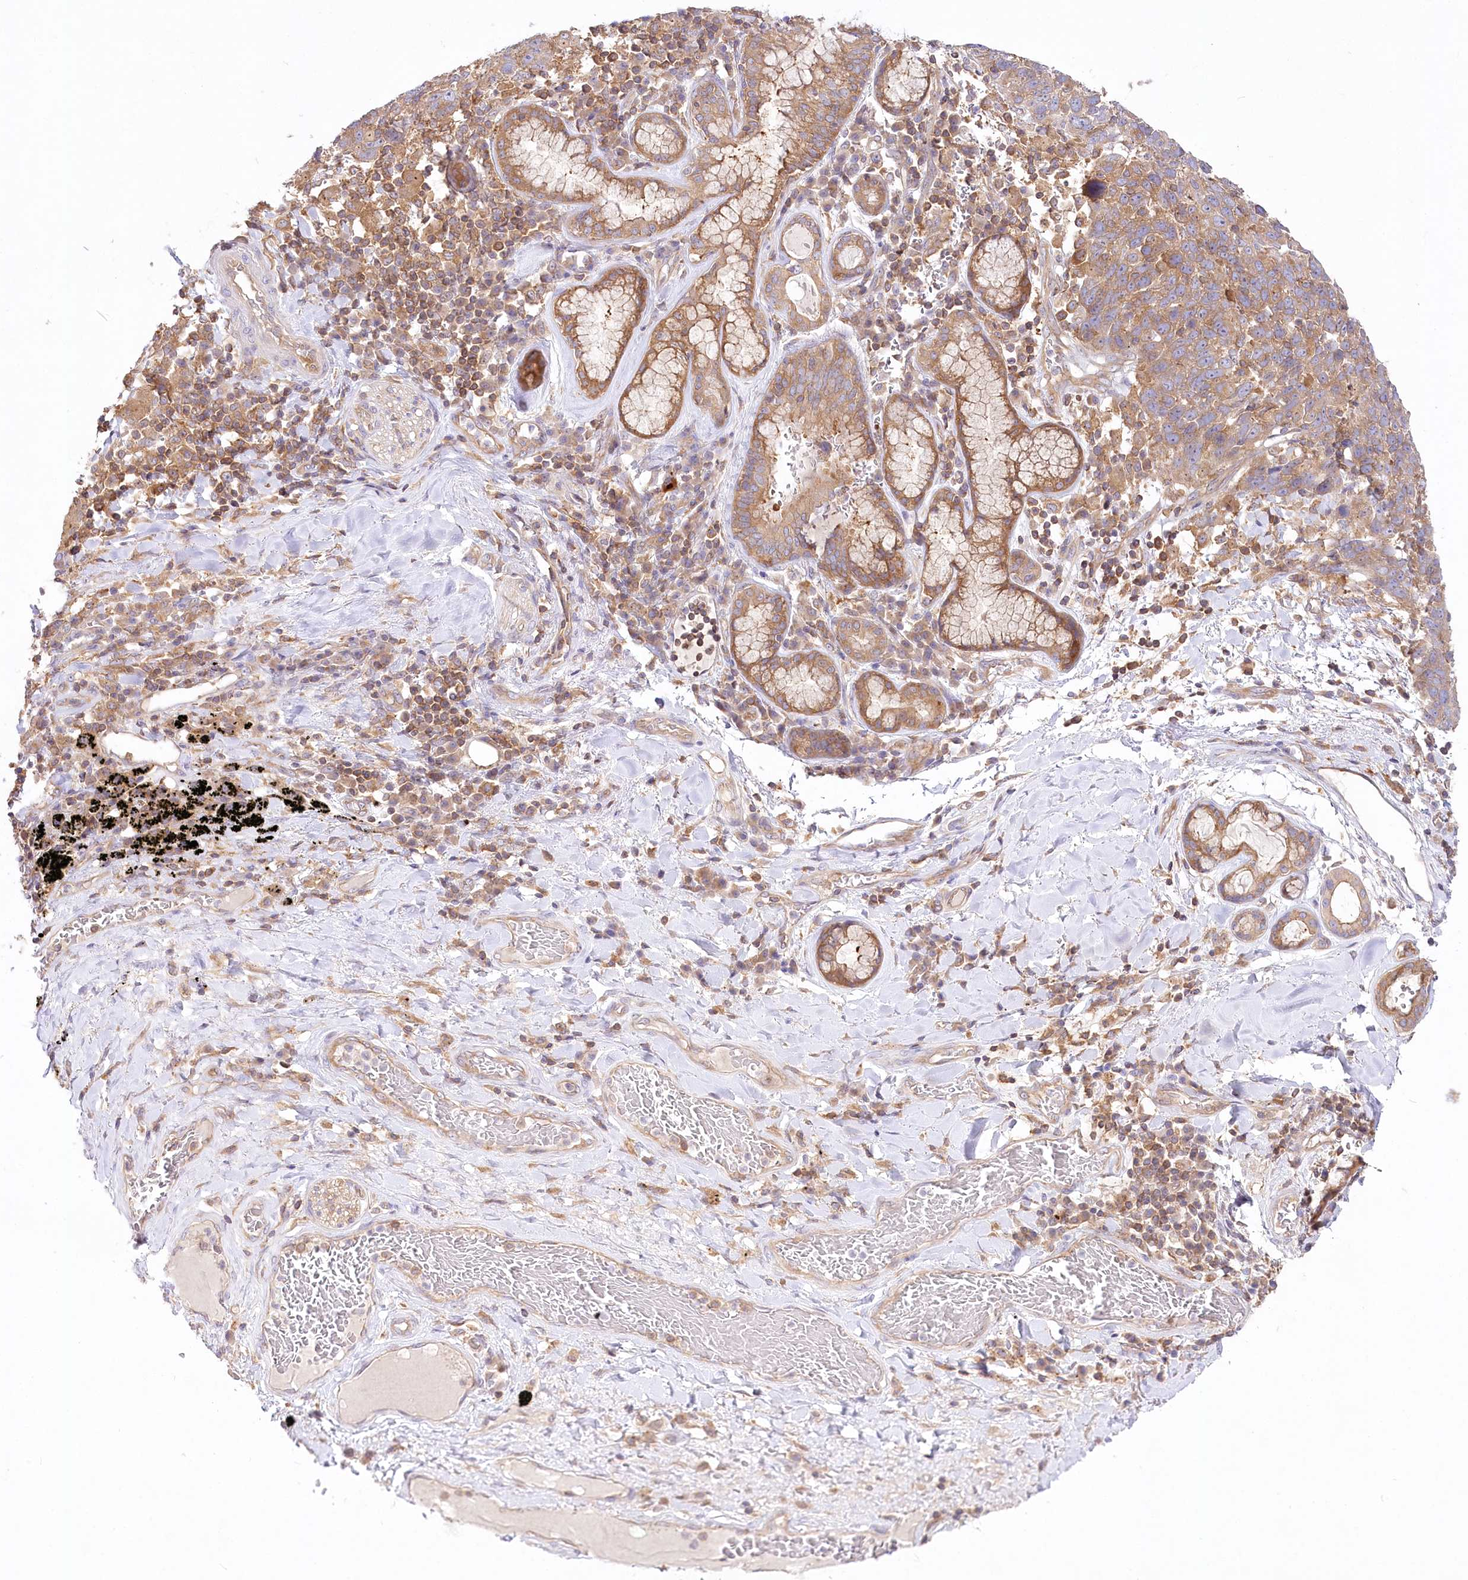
{"staining": {"intensity": "moderate", "quantity": "<25%", "location": "cytoplasmic/membranous"}, "tissue": "lung cancer", "cell_type": "Tumor cells", "image_type": "cancer", "snomed": [{"axis": "morphology", "description": "Squamous cell carcinoma, NOS"}, {"axis": "topography", "description": "Lung"}], "caption": "Moderate cytoplasmic/membranous staining is seen in approximately <25% of tumor cells in lung cancer. The staining is performed using DAB (3,3'-diaminobenzidine) brown chromogen to label protein expression. The nuclei are counter-stained blue using hematoxylin.", "gene": "ABRAXAS2", "patient": {"sex": "male", "age": 66}}